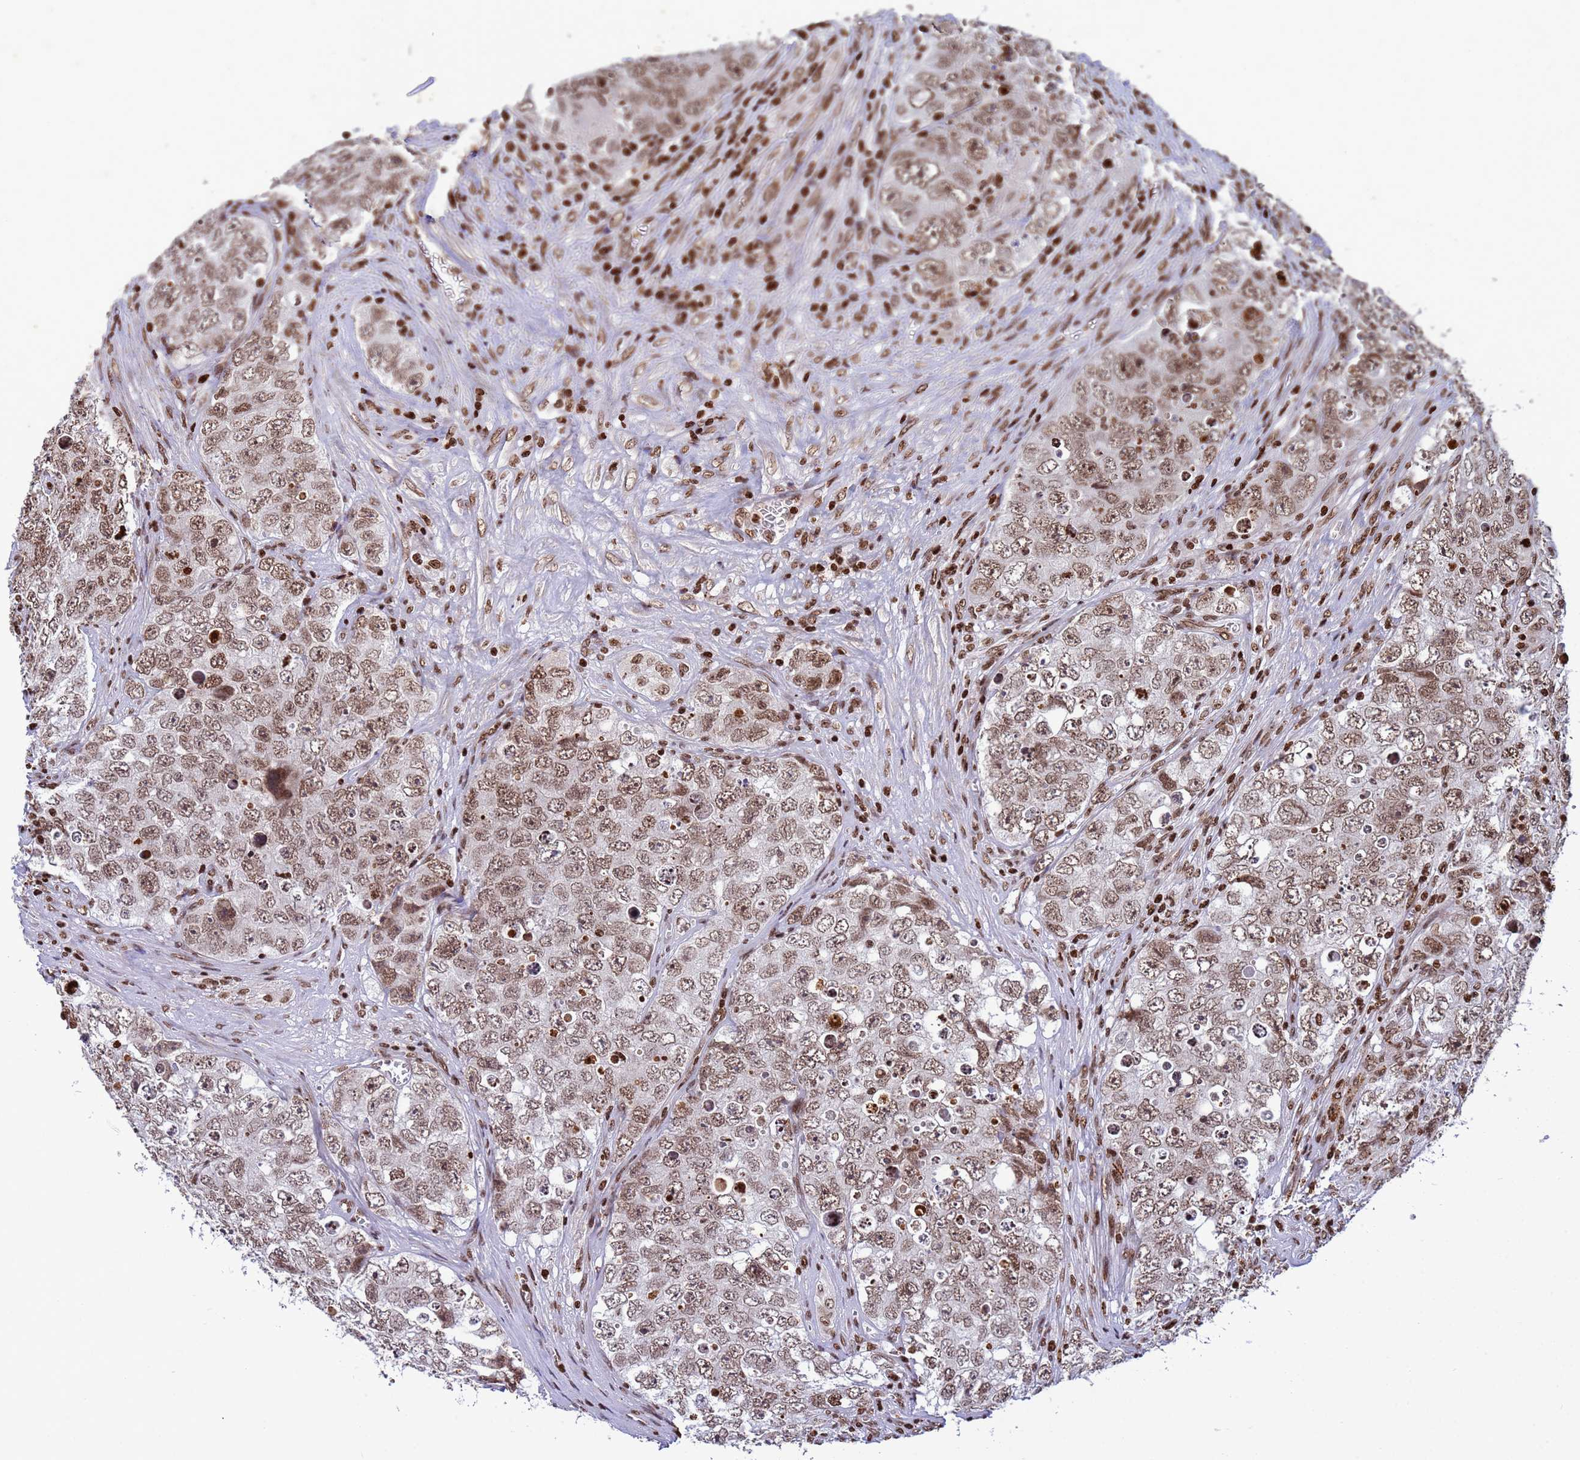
{"staining": {"intensity": "moderate", "quantity": ">75%", "location": "nuclear"}, "tissue": "testis cancer", "cell_type": "Tumor cells", "image_type": "cancer", "snomed": [{"axis": "morphology", "description": "Seminoma, NOS"}, {"axis": "morphology", "description": "Carcinoma, Embryonal, NOS"}, {"axis": "topography", "description": "Testis"}], "caption": "The photomicrograph displays immunohistochemical staining of testis cancer (embryonal carcinoma). There is moderate nuclear staining is present in approximately >75% of tumor cells.", "gene": "H3-3B", "patient": {"sex": "male", "age": 43}}